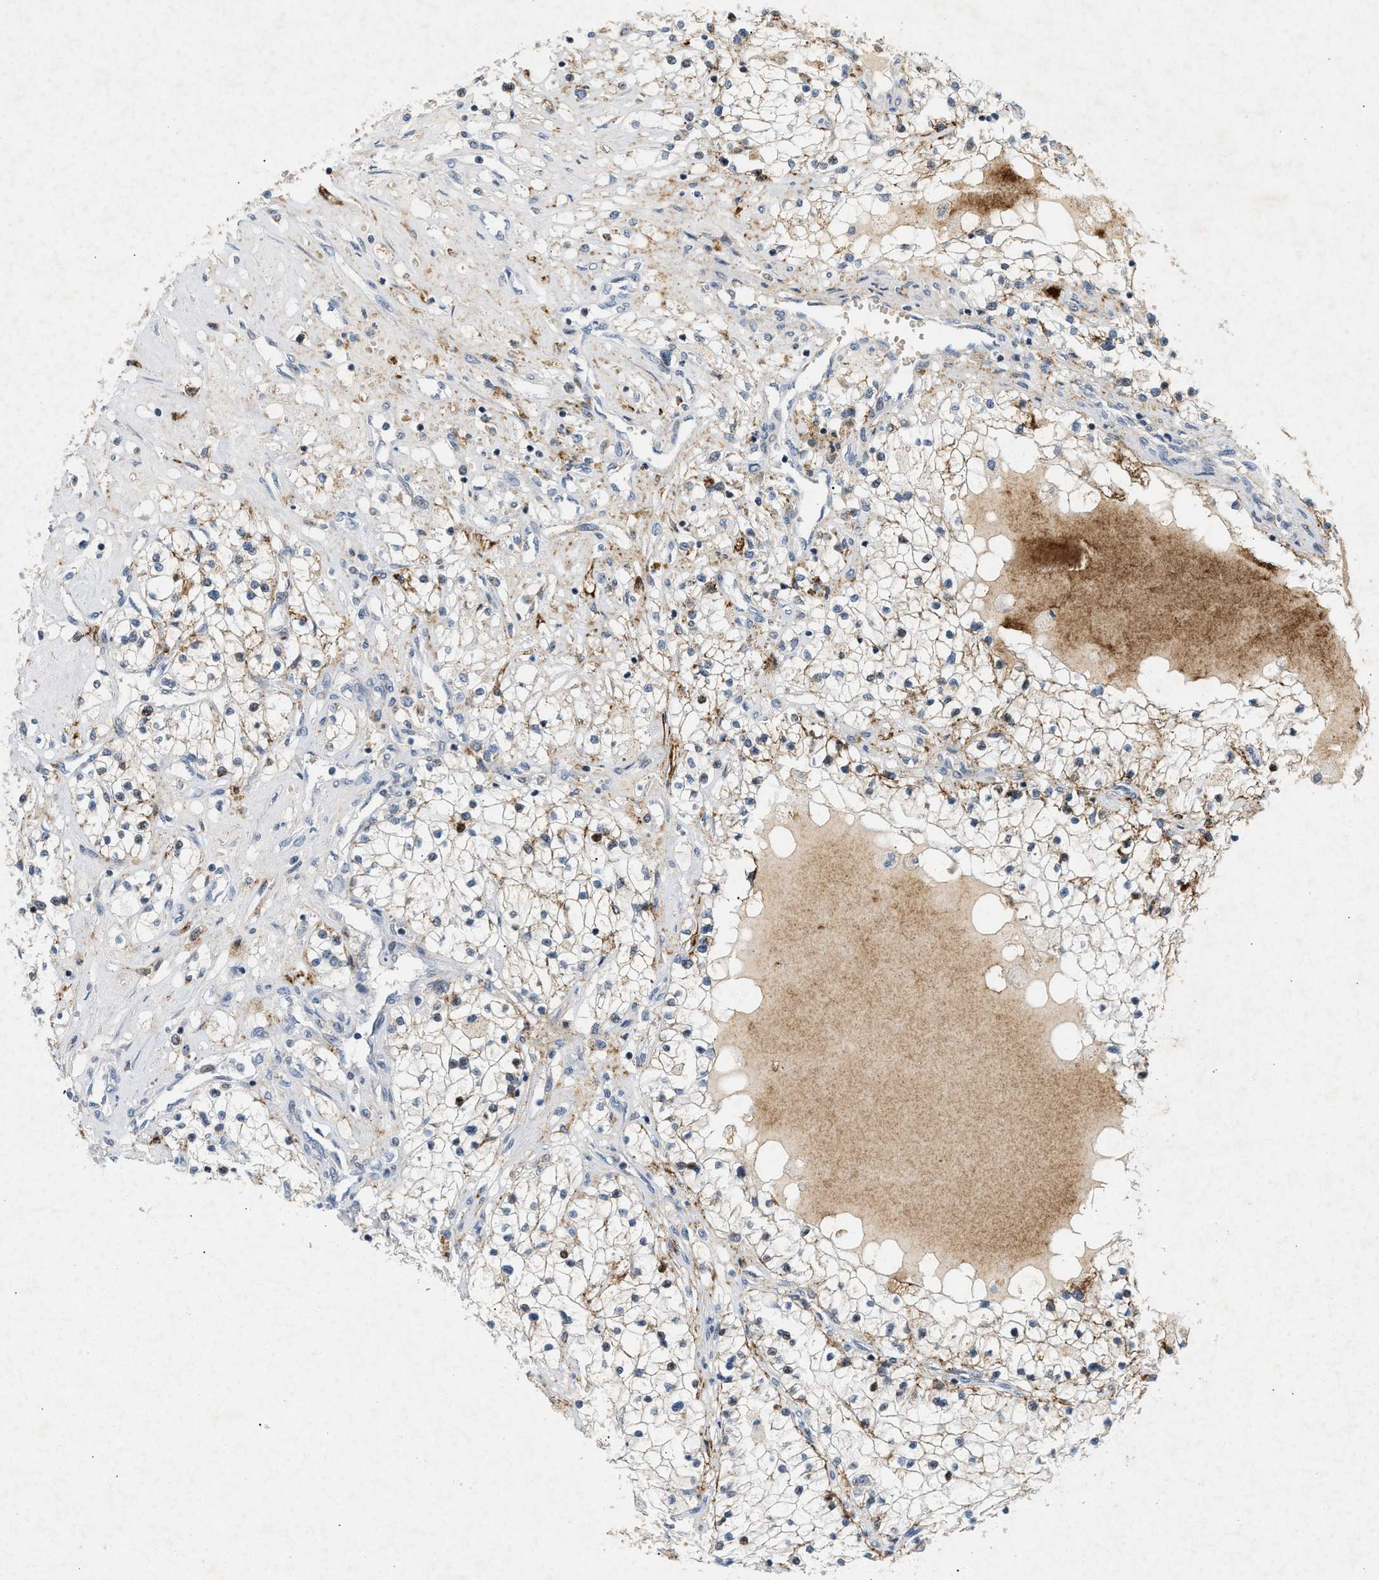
{"staining": {"intensity": "moderate", "quantity": "25%-75%", "location": "cytoplasmic/membranous"}, "tissue": "renal cancer", "cell_type": "Tumor cells", "image_type": "cancer", "snomed": [{"axis": "morphology", "description": "Adenocarcinoma, NOS"}, {"axis": "topography", "description": "Kidney"}], "caption": "Immunohistochemical staining of human renal adenocarcinoma exhibits moderate cytoplasmic/membranous protein expression in about 25%-75% of tumor cells. The staining is performed using DAB brown chromogen to label protein expression. The nuclei are counter-stained blue using hematoxylin.", "gene": "ZPR1", "patient": {"sex": "male", "age": 68}}